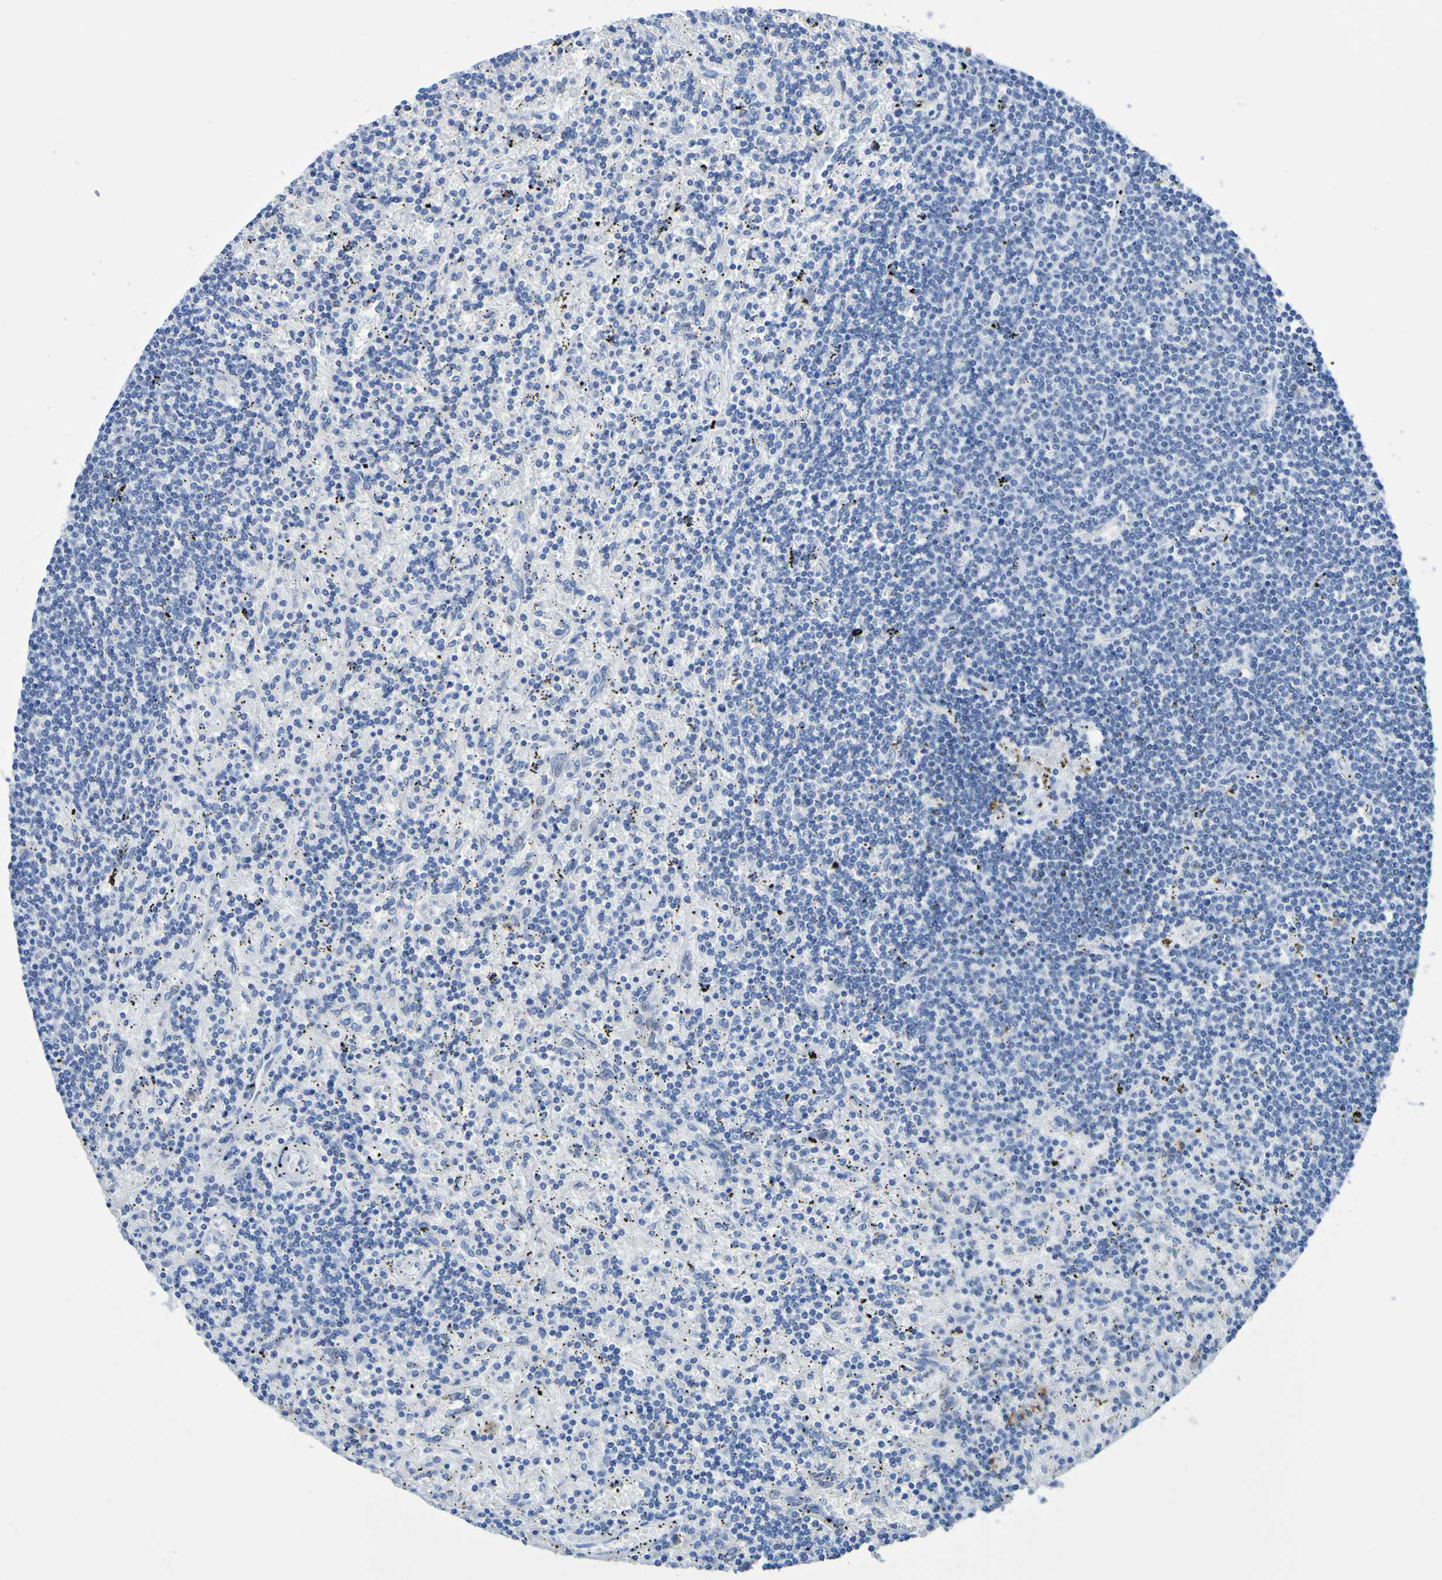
{"staining": {"intensity": "negative", "quantity": "none", "location": "none"}, "tissue": "lymphoma", "cell_type": "Tumor cells", "image_type": "cancer", "snomed": [{"axis": "morphology", "description": "Malignant lymphoma, non-Hodgkin's type, Low grade"}, {"axis": "topography", "description": "Spleen"}], "caption": "Immunohistochemical staining of lymphoma displays no significant positivity in tumor cells.", "gene": "DPEP1", "patient": {"sex": "male", "age": 76}}